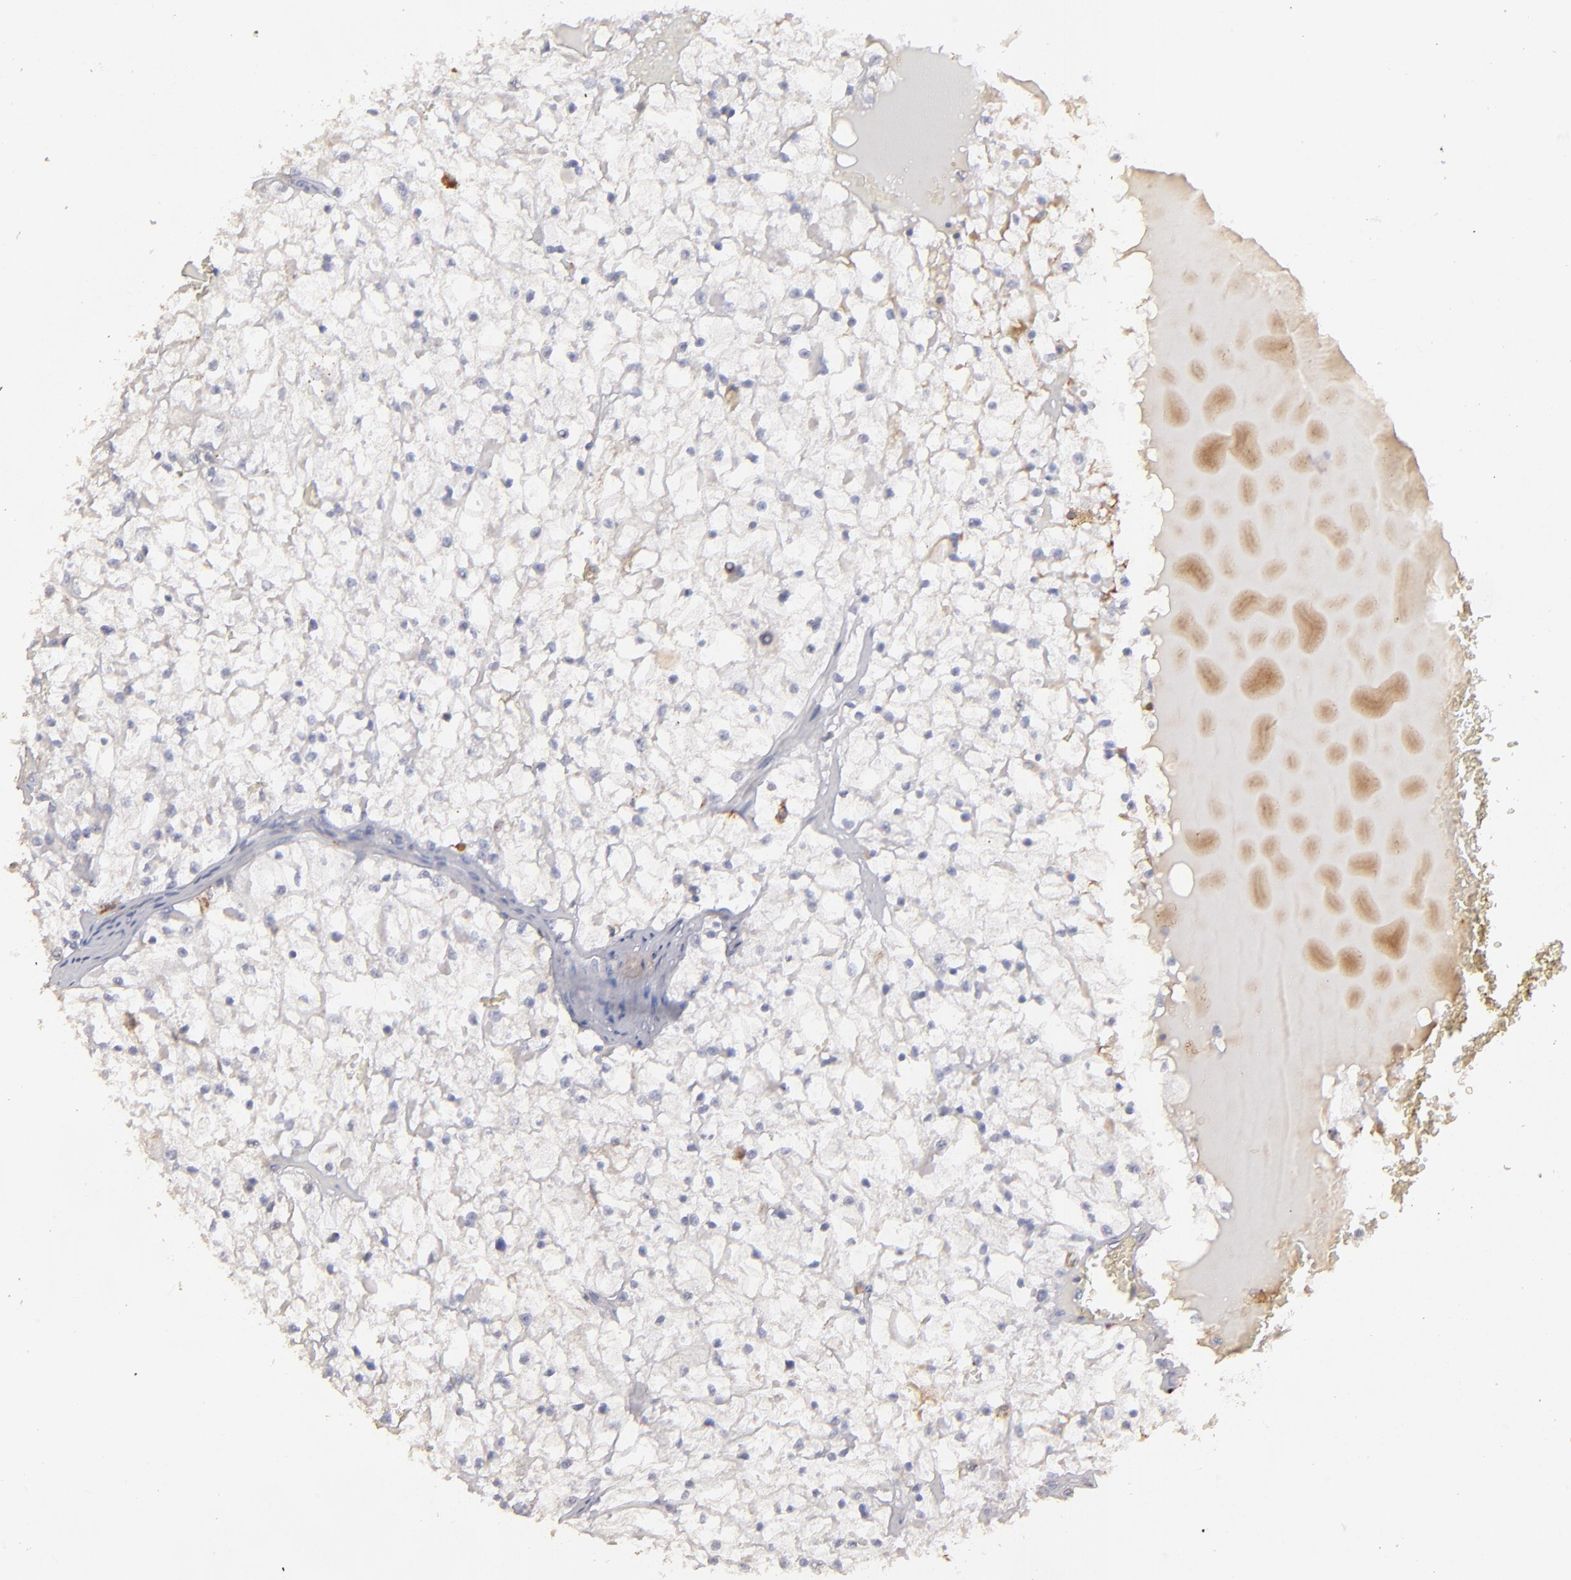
{"staining": {"intensity": "weak", "quantity": "<25%", "location": "cytoplasmic/membranous"}, "tissue": "renal cancer", "cell_type": "Tumor cells", "image_type": "cancer", "snomed": [{"axis": "morphology", "description": "Adenocarcinoma, NOS"}, {"axis": "topography", "description": "Kidney"}], "caption": "This is a photomicrograph of immunohistochemistry (IHC) staining of adenocarcinoma (renal), which shows no staining in tumor cells.", "gene": "C1QA", "patient": {"sex": "male", "age": 61}}